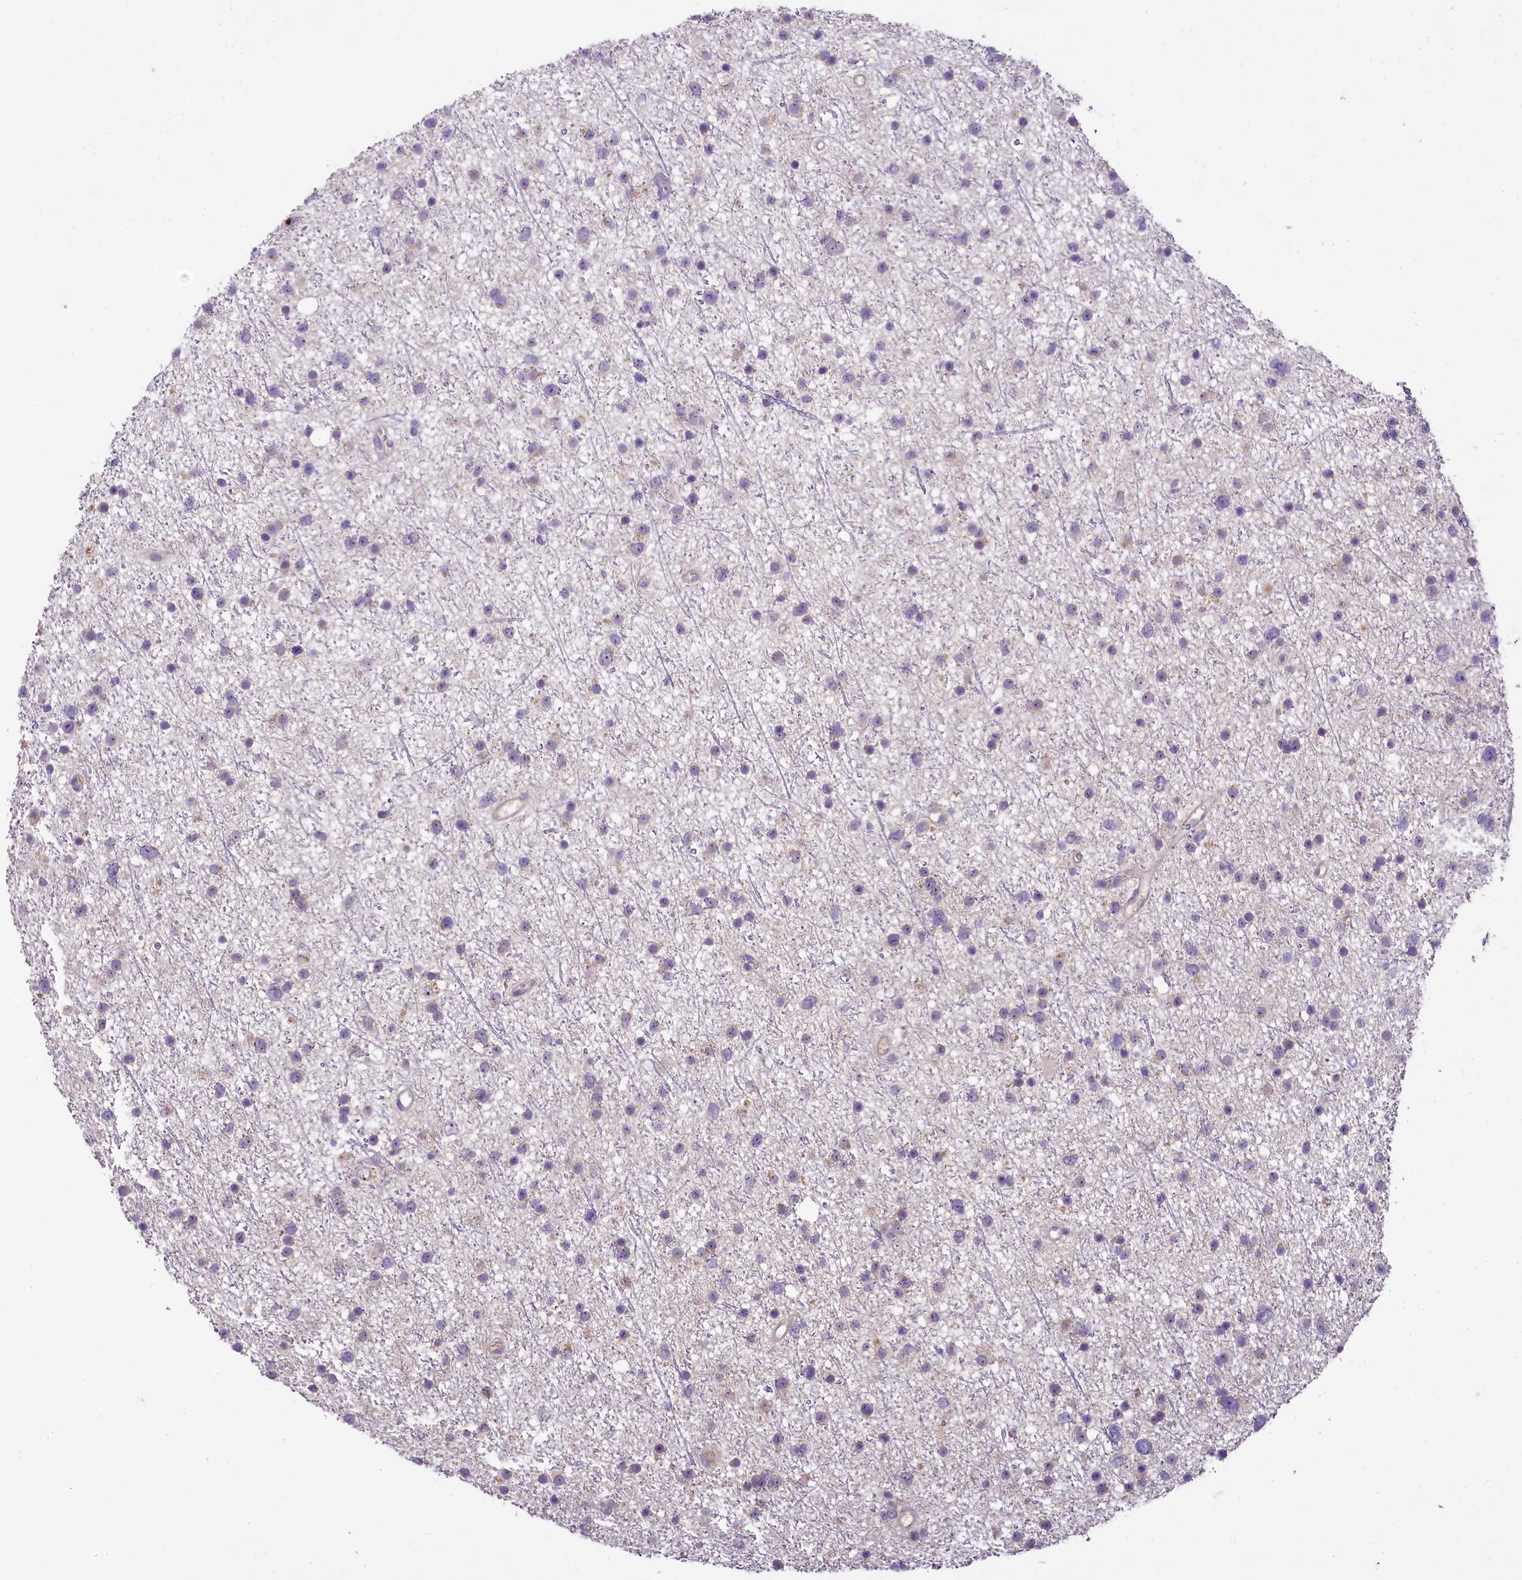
{"staining": {"intensity": "negative", "quantity": "none", "location": "none"}, "tissue": "glioma", "cell_type": "Tumor cells", "image_type": "cancer", "snomed": [{"axis": "morphology", "description": "Glioma, malignant, Low grade"}, {"axis": "topography", "description": "Cerebral cortex"}], "caption": "Tumor cells are negative for brown protein staining in malignant glioma (low-grade).", "gene": "UBXN6", "patient": {"sex": "female", "age": 39}}